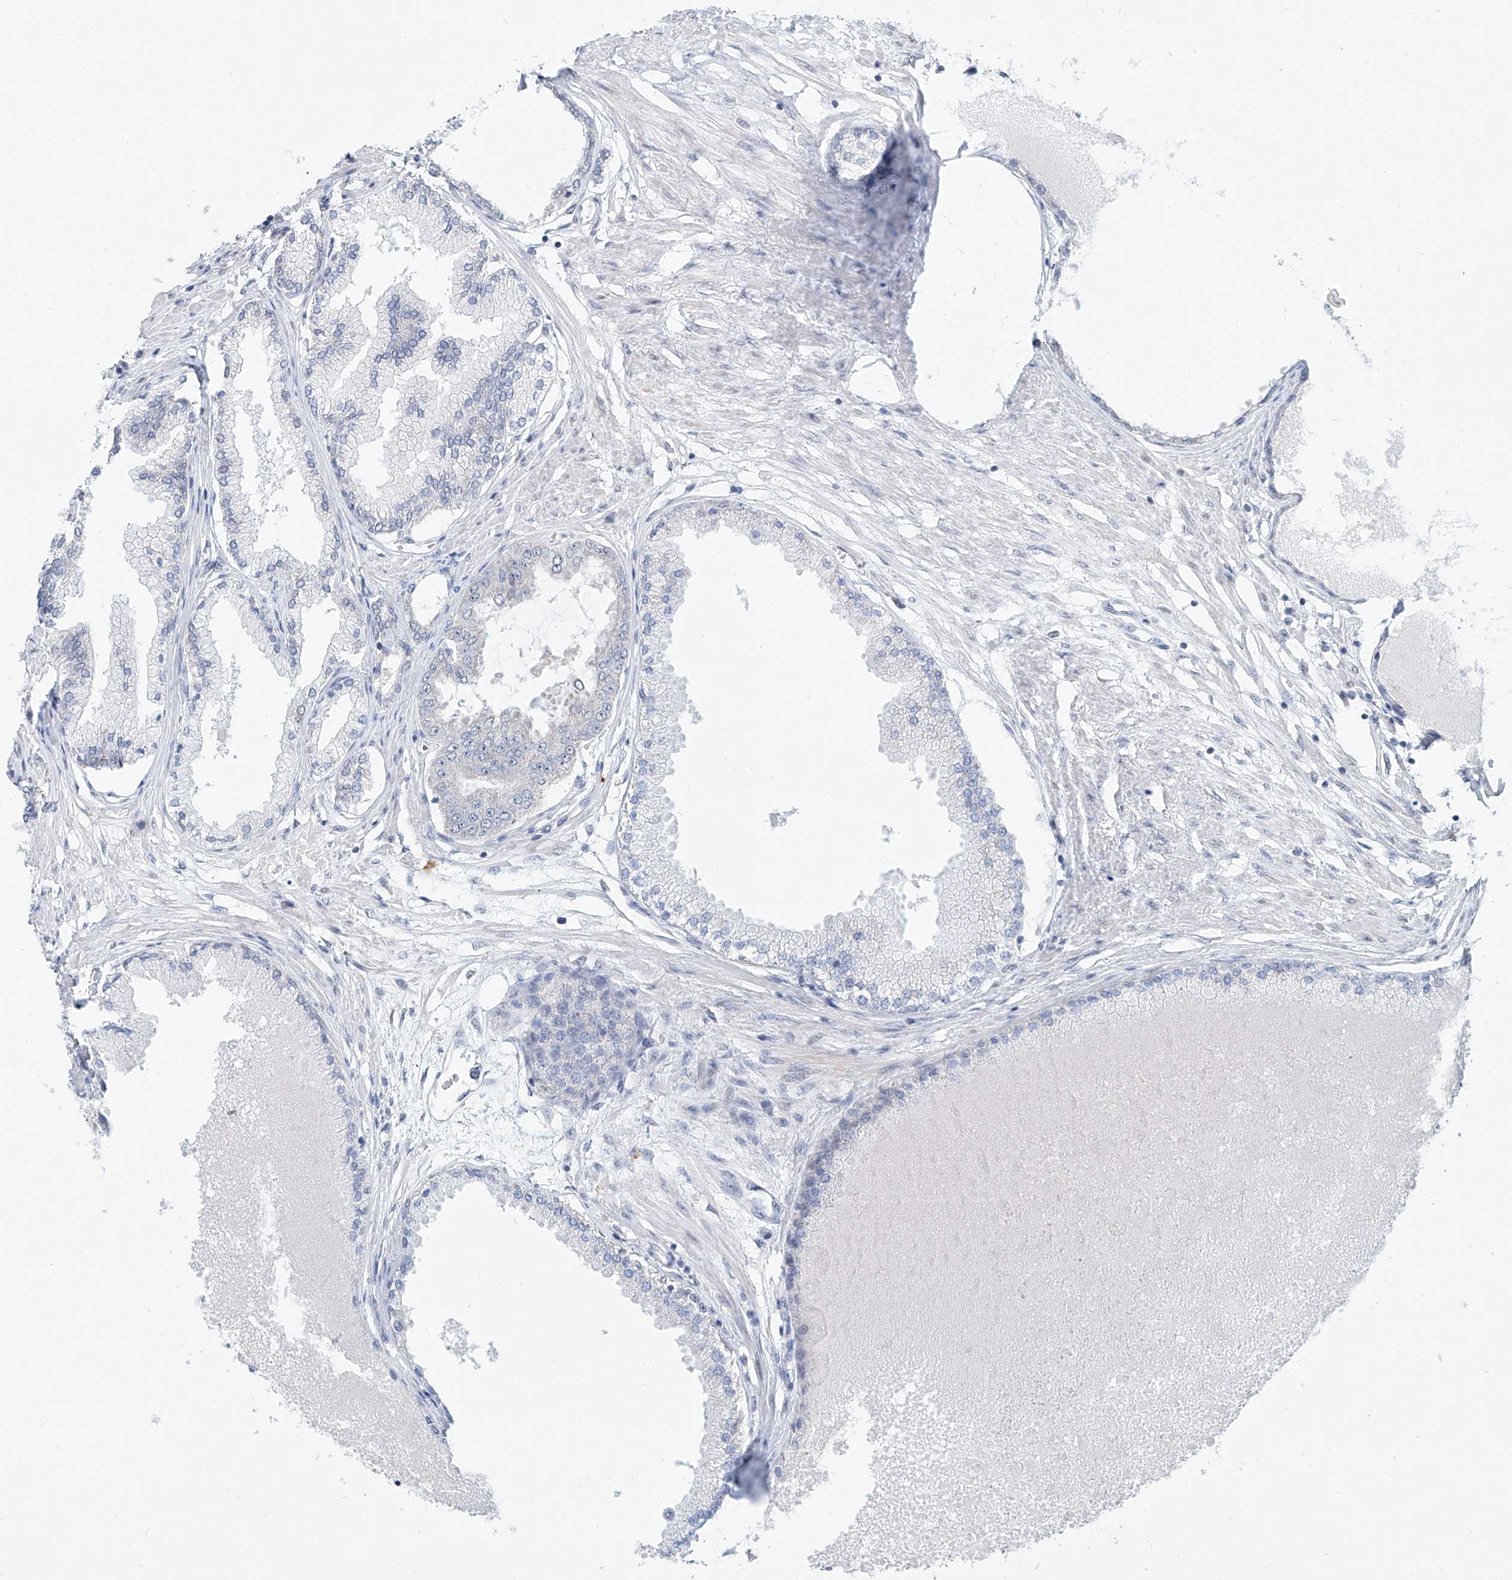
{"staining": {"intensity": "negative", "quantity": "none", "location": "none"}, "tissue": "prostate cancer", "cell_type": "Tumor cells", "image_type": "cancer", "snomed": [{"axis": "morphology", "description": "Adenocarcinoma, Low grade"}, {"axis": "topography", "description": "Prostate"}], "caption": "Histopathology image shows no protein expression in tumor cells of prostate cancer tissue. (Brightfield microscopy of DAB (3,3'-diaminobenzidine) IHC at high magnification).", "gene": "SDE2", "patient": {"sex": "male", "age": 63}}